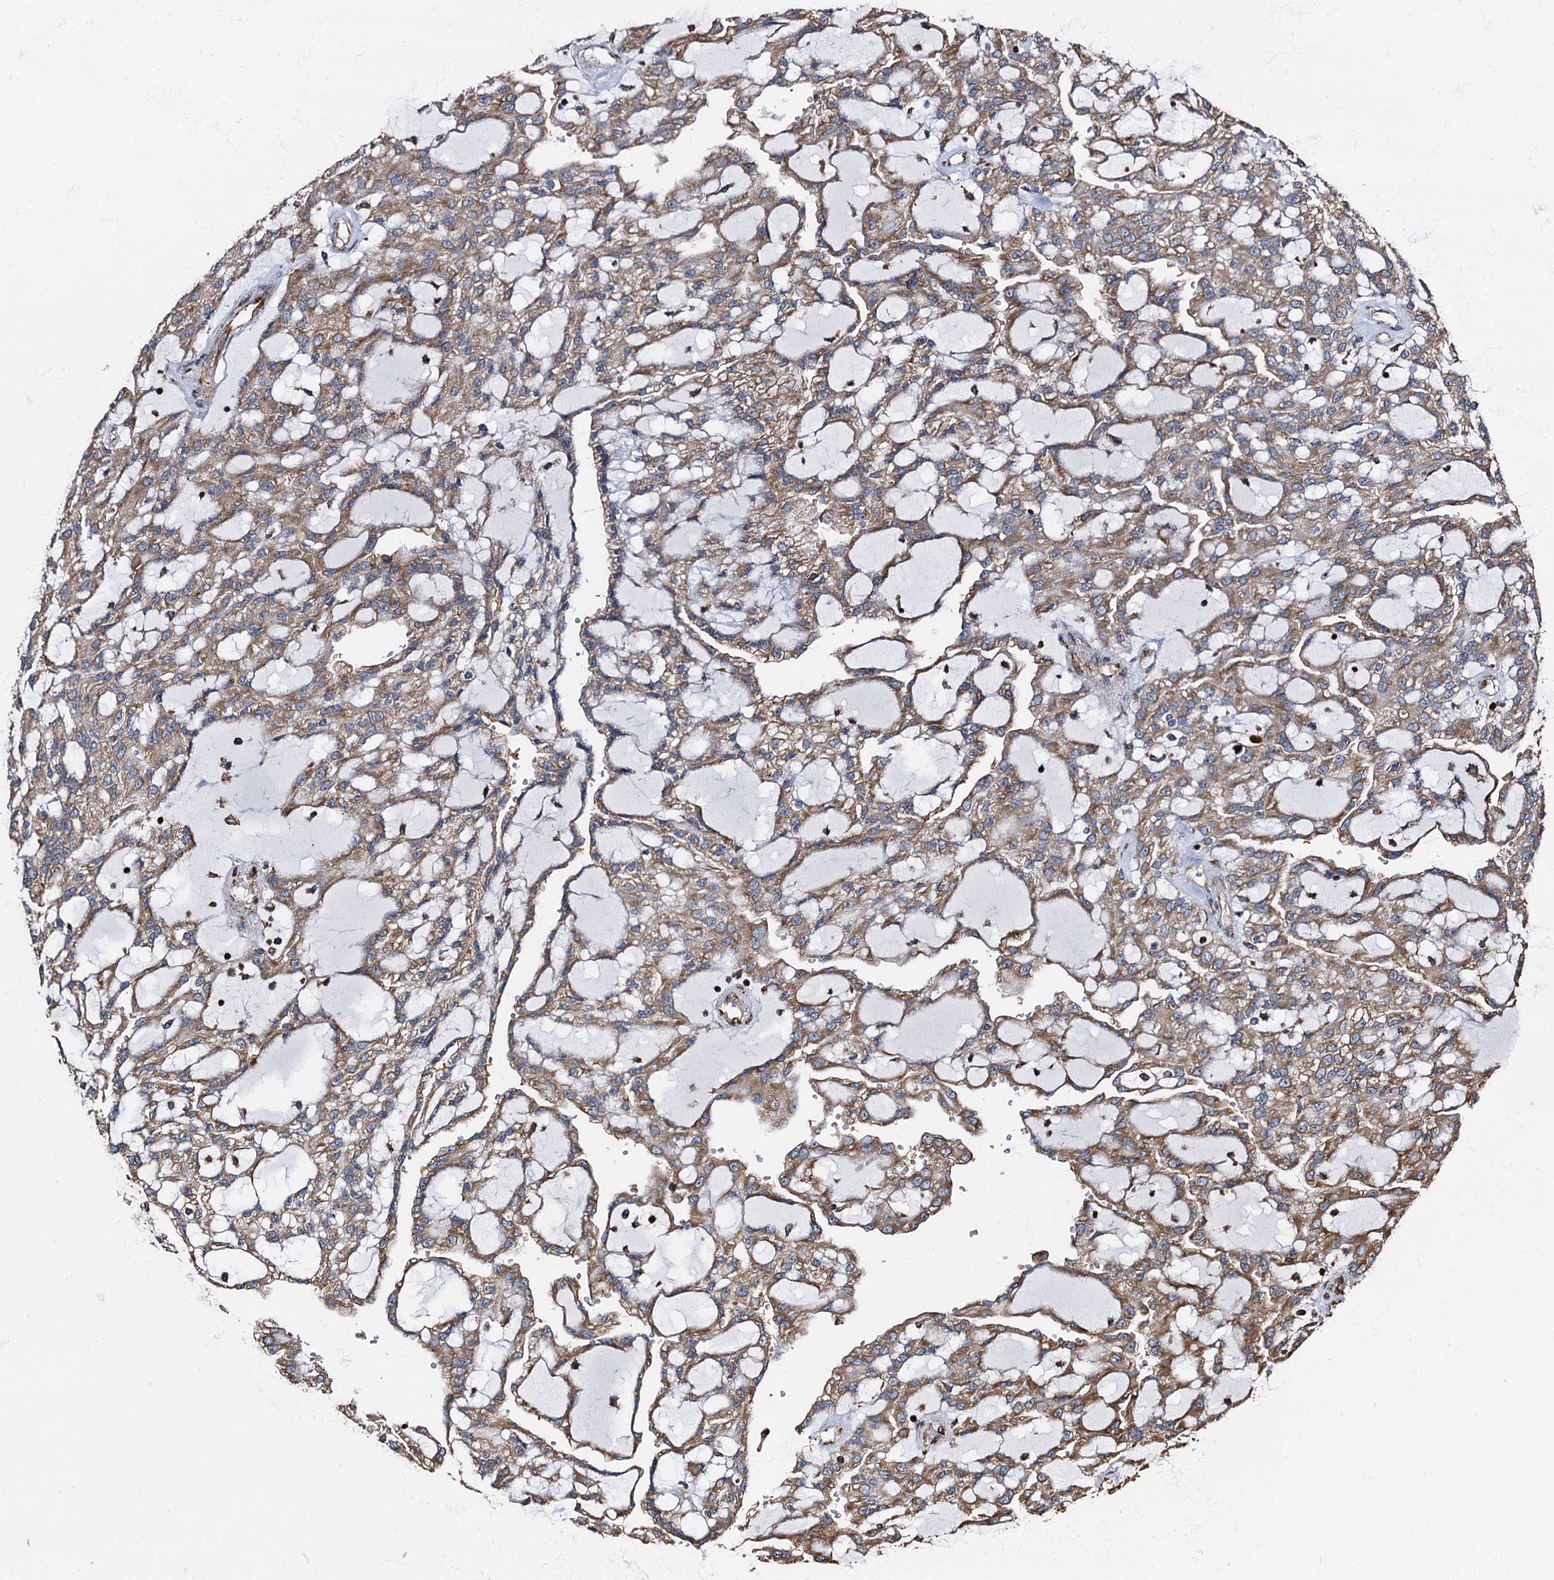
{"staining": {"intensity": "moderate", "quantity": ">75%", "location": "cytoplasmic/membranous"}, "tissue": "renal cancer", "cell_type": "Tumor cells", "image_type": "cancer", "snomed": [{"axis": "morphology", "description": "Adenocarcinoma, NOS"}, {"axis": "topography", "description": "Kidney"}], "caption": "A medium amount of moderate cytoplasmic/membranous staining is present in about >75% of tumor cells in adenocarcinoma (renal) tissue.", "gene": "ATP2C1", "patient": {"sex": "male", "age": 63}}